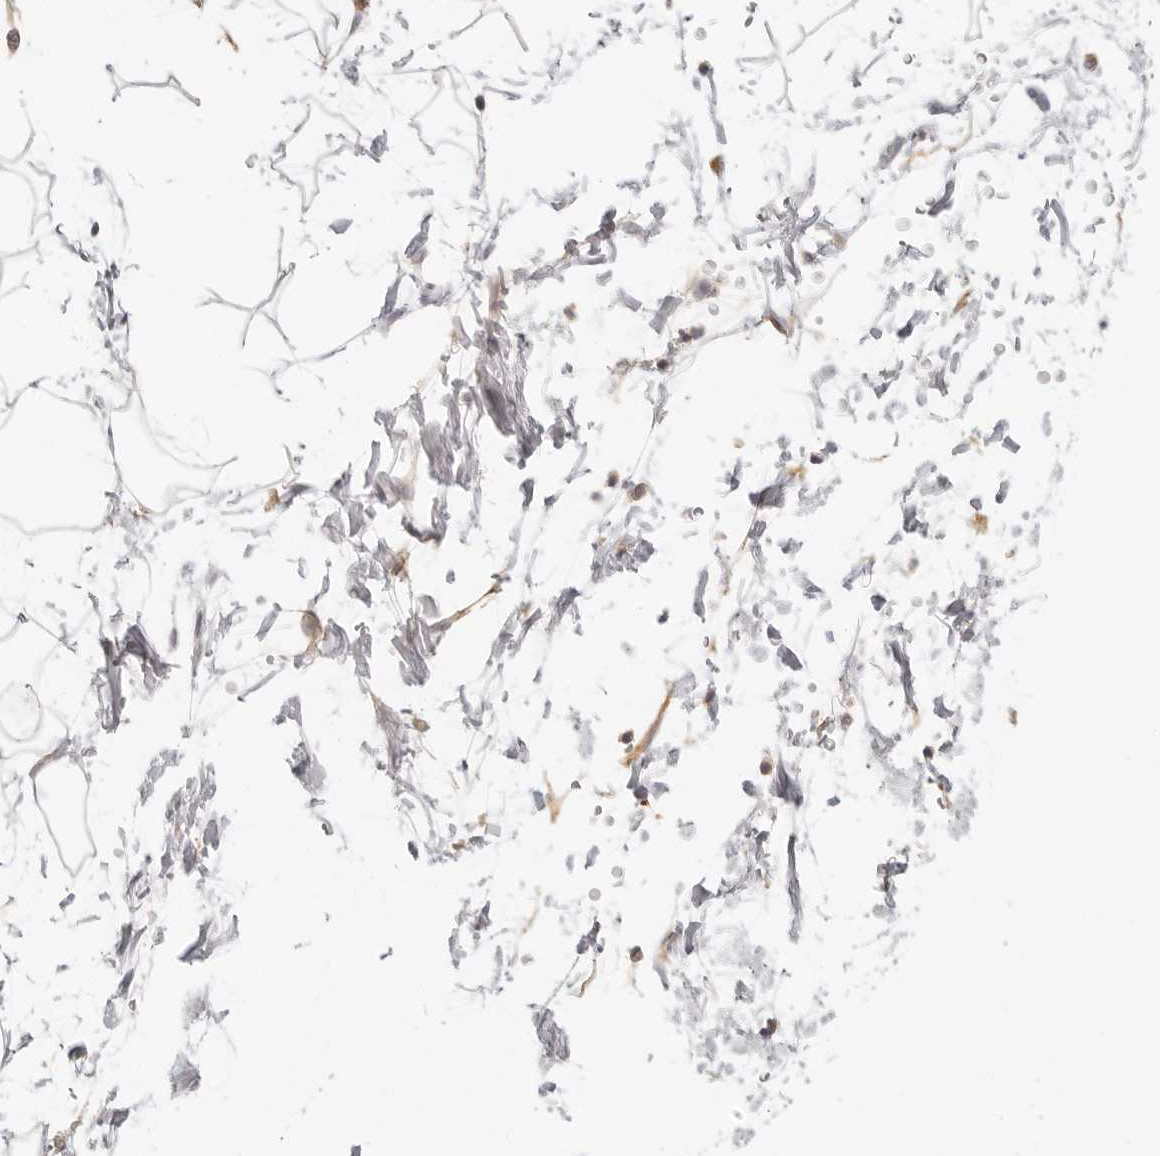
{"staining": {"intensity": "negative", "quantity": "none", "location": "none"}, "tissue": "adipose tissue", "cell_type": "Adipocytes", "image_type": "normal", "snomed": [{"axis": "morphology", "description": "Normal tissue, NOS"}, {"axis": "topography", "description": "Soft tissue"}], "caption": "Immunohistochemical staining of unremarkable human adipose tissue displays no significant expression in adipocytes.", "gene": "ANXA9", "patient": {"sex": "male", "age": 72}}